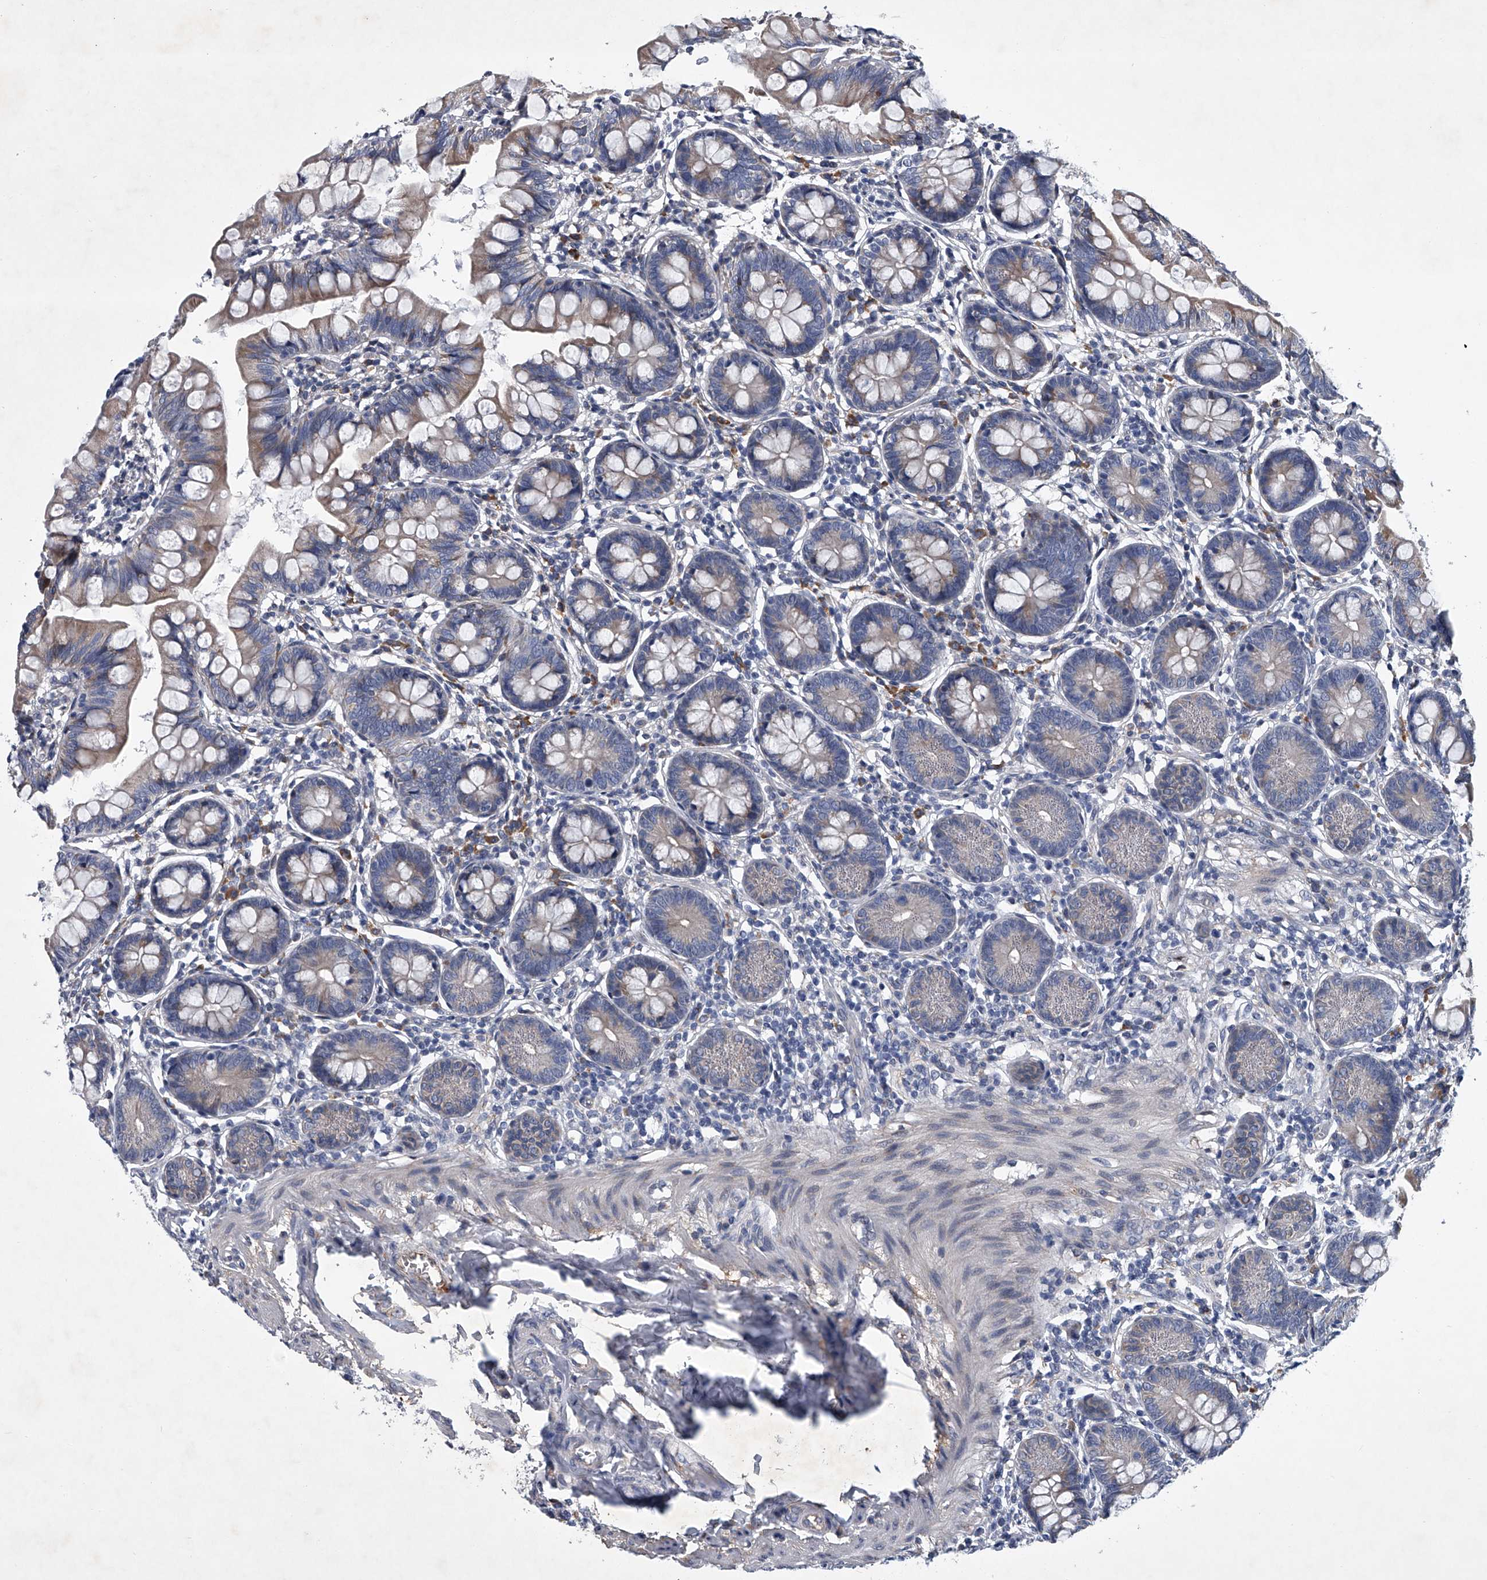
{"staining": {"intensity": "weak", "quantity": "25%-75%", "location": "cytoplasmic/membranous"}, "tissue": "small intestine", "cell_type": "Glandular cells", "image_type": "normal", "snomed": [{"axis": "morphology", "description": "Normal tissue, NOS"}, {"axis": "topography", "description": "Small intestine"}], "caption": "Small intestine stained with immunohistochemistry (IHC) shows weak cytoplasmic/membranous expression in about 25%-75% of glandular cells. The protein is stained brown, and the nuclei are stained in blue (DAB (3,3'-diaminobenzidine) IHC with brightfield microscopy, high magnification).", "gene": "ABCG1", "patient": {"sex": "male", "age": 7}}